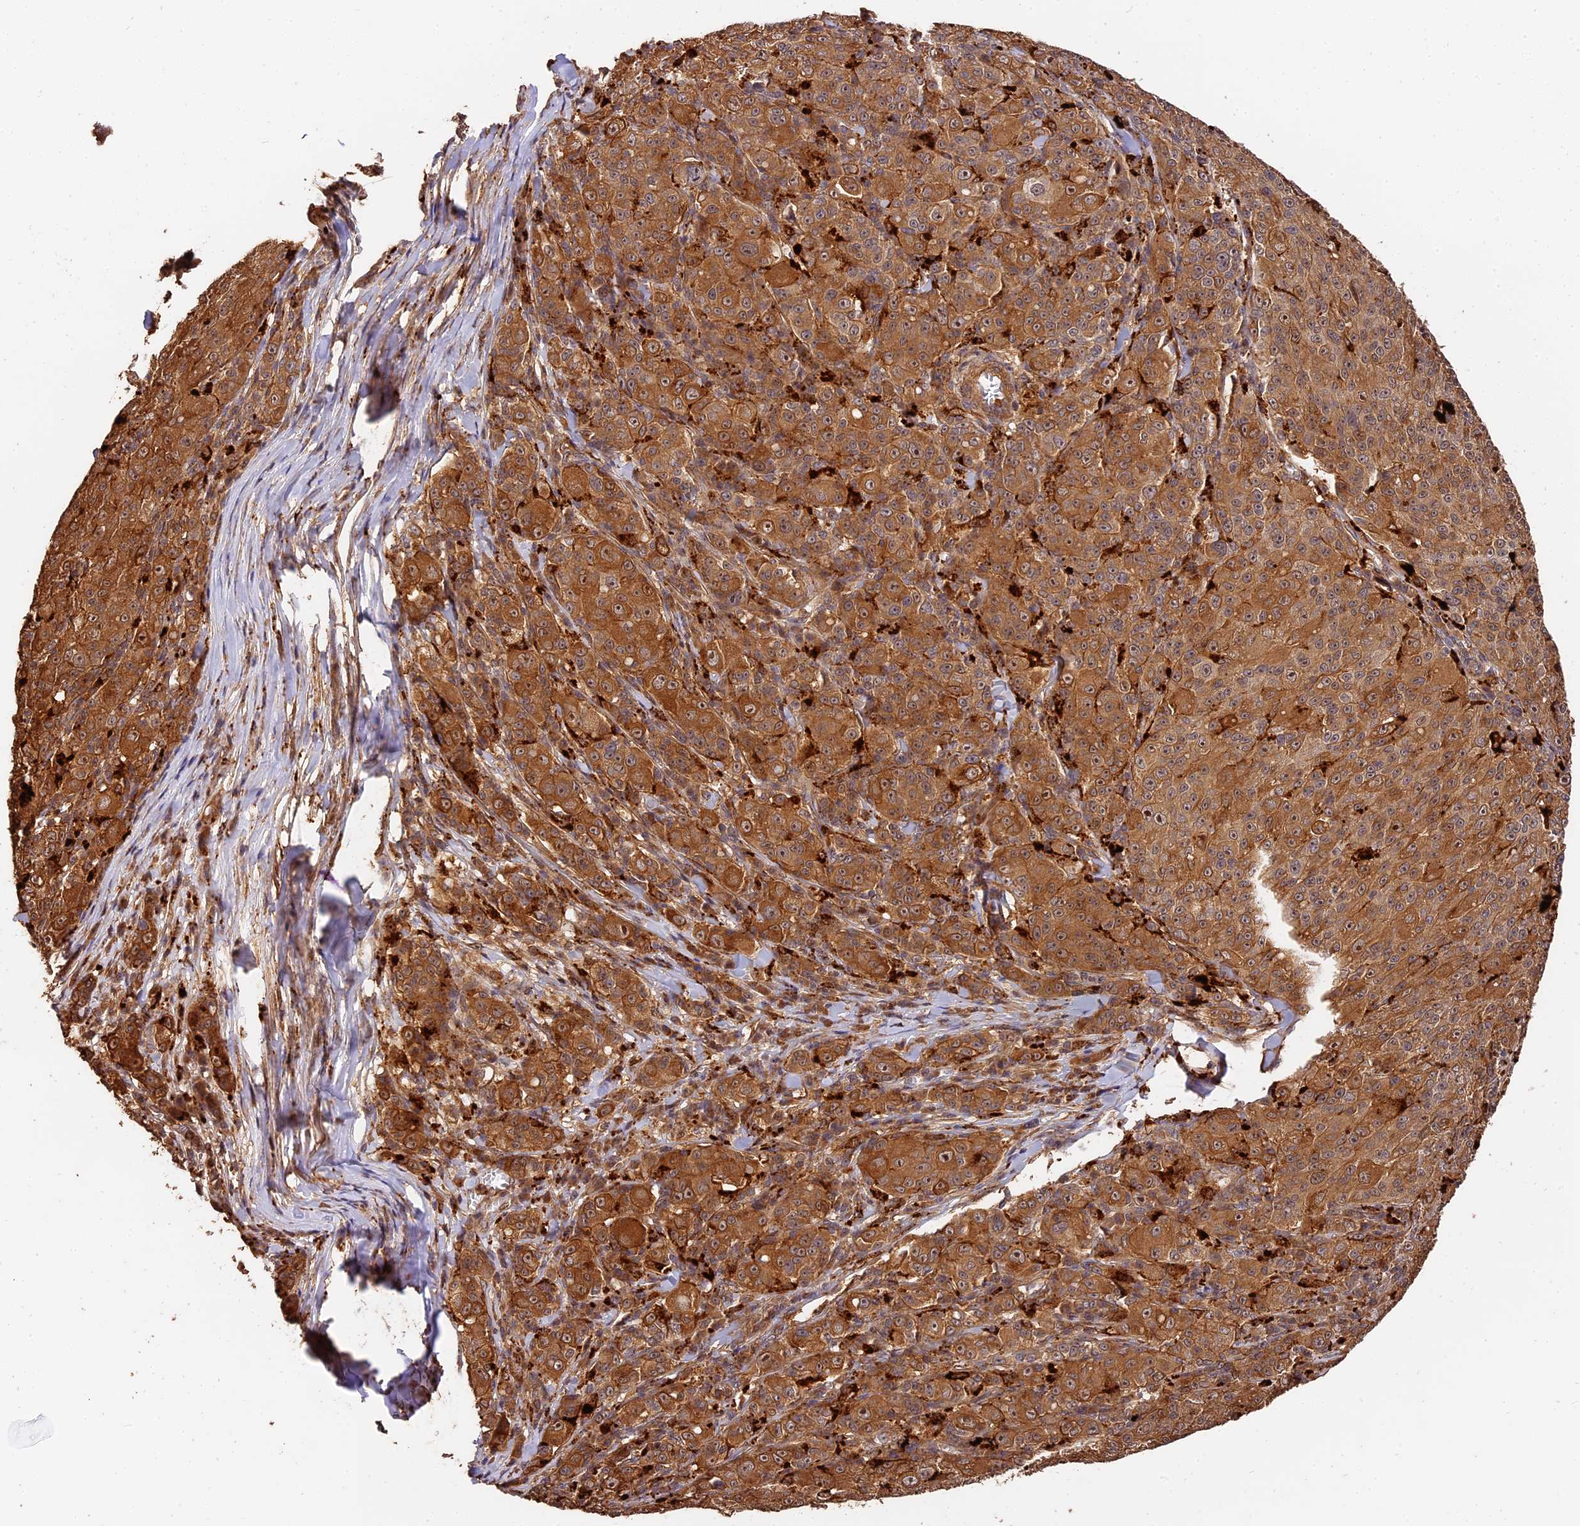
{"staining": {"intensity": "moderate", "quantity": ">75%", "location": "cytoplasmic/membranous"}, "tissue": "melanoma", "cell_type": "Tumor cells", "image_type": "cancer", "snomed": [{"axis": "morphology", "description": "Malignant melanoma, NOS"}, {"axis": "topography", "description": "Skin"}], "caption": "High-power microscopy captured an immunohistochemistry (IHC) image of melanoma, revealing moderate cytoplasmic/membranous positivity in approximately >75% of tumor cells.", "gene": "MMP15", "patient": {"sex": "female", "age": 52}}